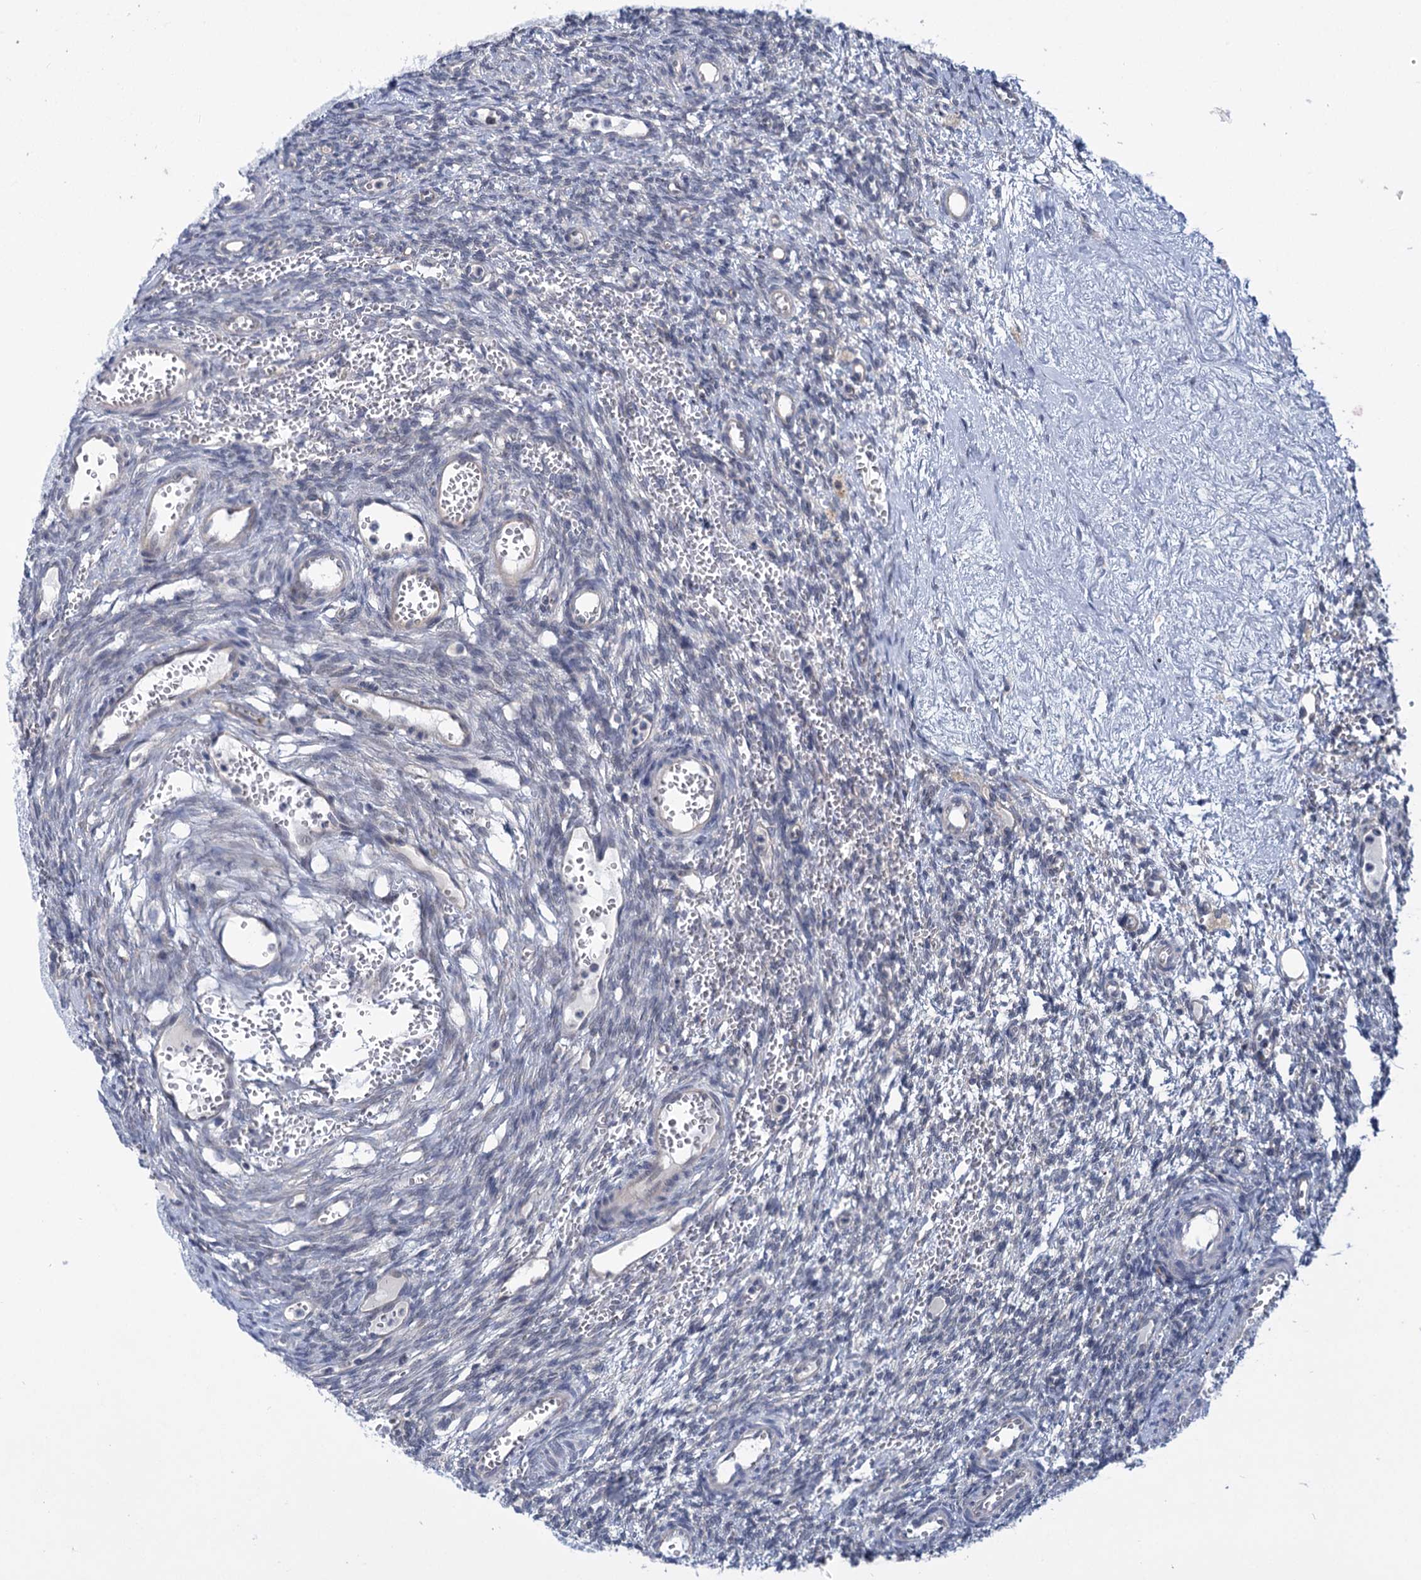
{"staining": {"intensity": "negative", "quantity": "none", "location": "none"}, "tissue": "ovary", "cell_type": "Ovarian stroma cells", "image_type": "normal", "snomed": [{"axis": "morphology", "description": "Normal tissue, NOS"}, {"axis": "topography", "description": "Ovary"}], "caption": "Histopathology image shows no protein staining in ovarian stroma cells of normal ovary. (Immunohistochemistry, brightfield microscopy, high magnification).", "gene": "MBLAC2", "patient": {"sex": "female", "age": 39}}